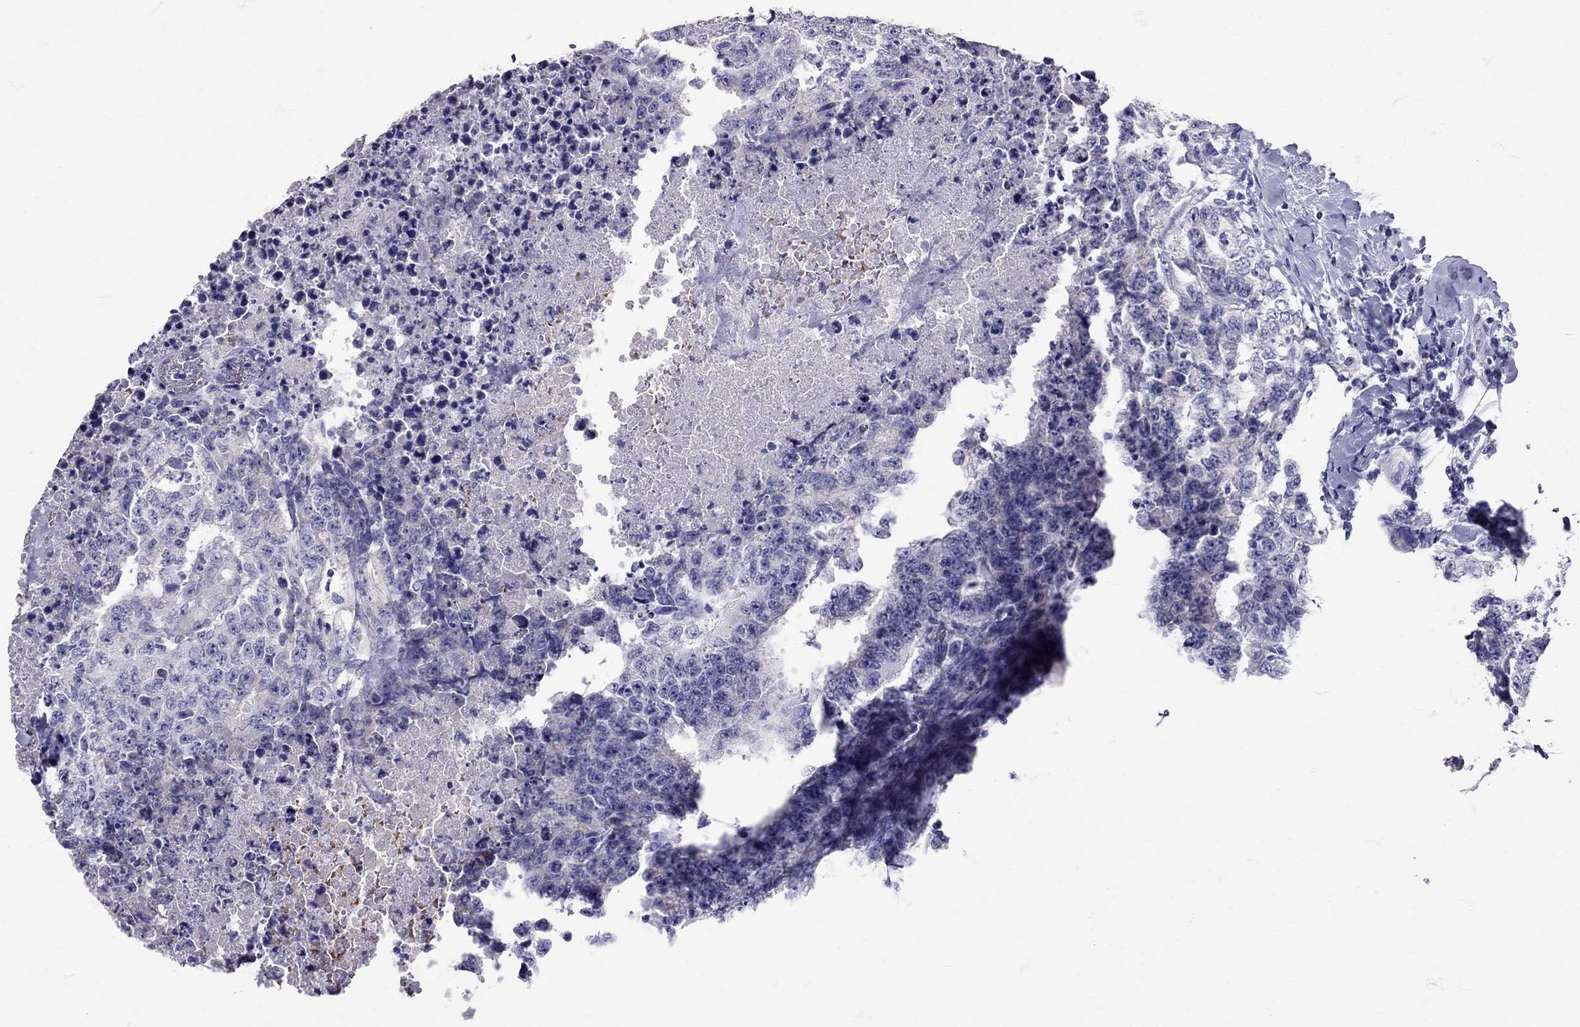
{"staining": {"intensity": "negative", "quantity": "none", "location": "none"}, "tissue": "testis cancer", "cell_type": "Tumor cells", "image_type": "cancer", "snomed": [{"axis": "morphology", "description": "Carcinoma, Embryonal, NOS"}, {"axis": "topography", "description": "Testis"}], "caption": "Immunohistochemistry image of neoplastic tissue: human embryonal carcinoma (testis) stained with DAB (3,3'-diaminobenzidine) shows no significant protein positivity in tumor cells.", "gene": "TBR1", "patient": {"sex": "male", "age": 24}}